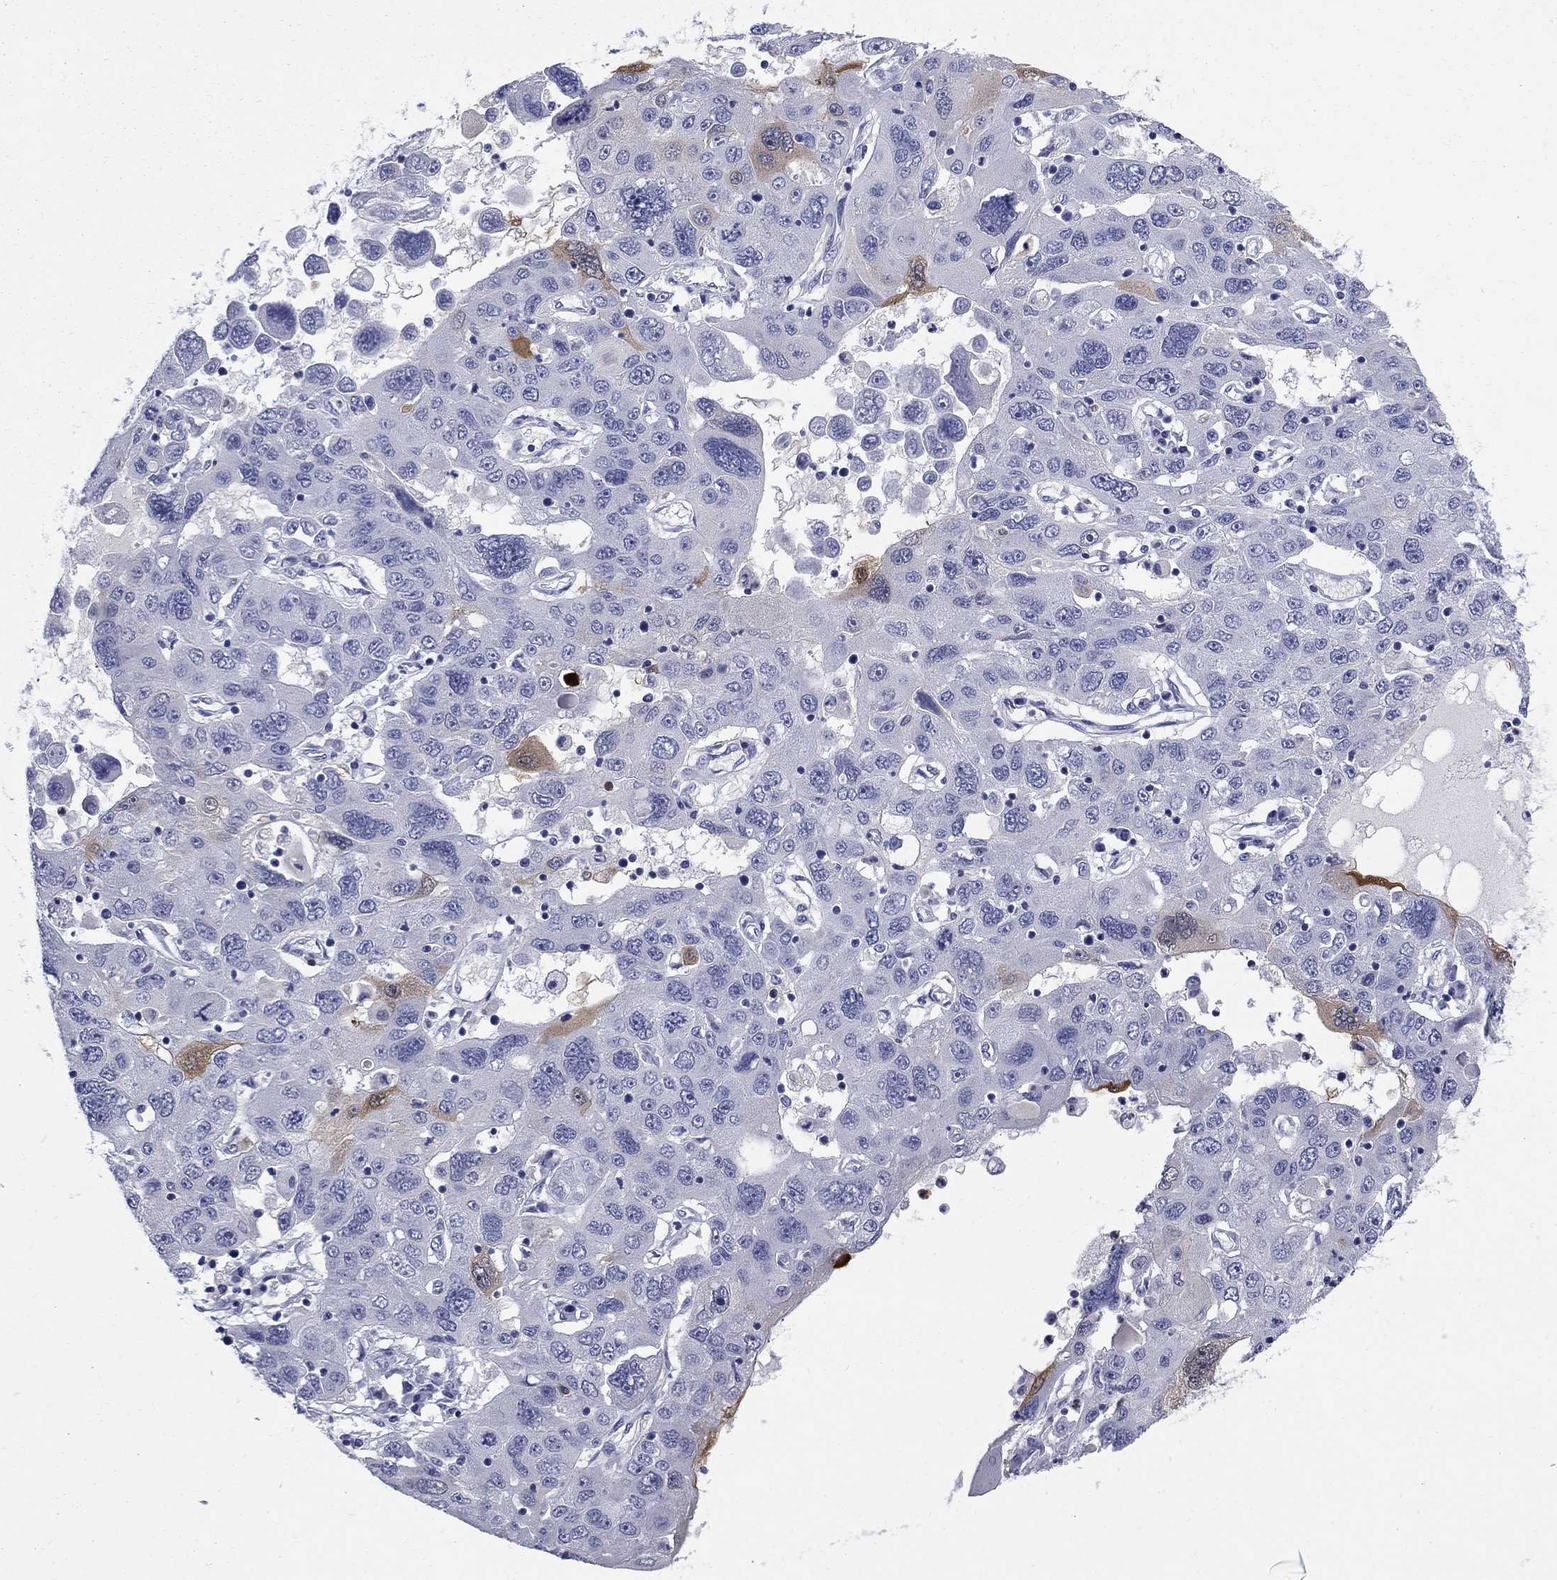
{"staining": {"intensity": "moderate", "quantity": "<25%", "location": "cytoplasmic/membranous"}, "tissue": "stomach cancer", "cell_type": "Tumor cells", "image_type": "cancer", "snomed": [{"axis": "morphology", "description": "Adenocarcinoma, NOS"}, {"axis": "topography", "description": "Stomach"}], "caption": "This photomicrograph displays immunohistochemistry staining of human adenocarcinoma (stomach), with low moderate cytoplasmic/membranous staining in approximately <25% of tumor cells.", "gene": "SERPINB2", "patient": {"sex": "male", "age": 56}}